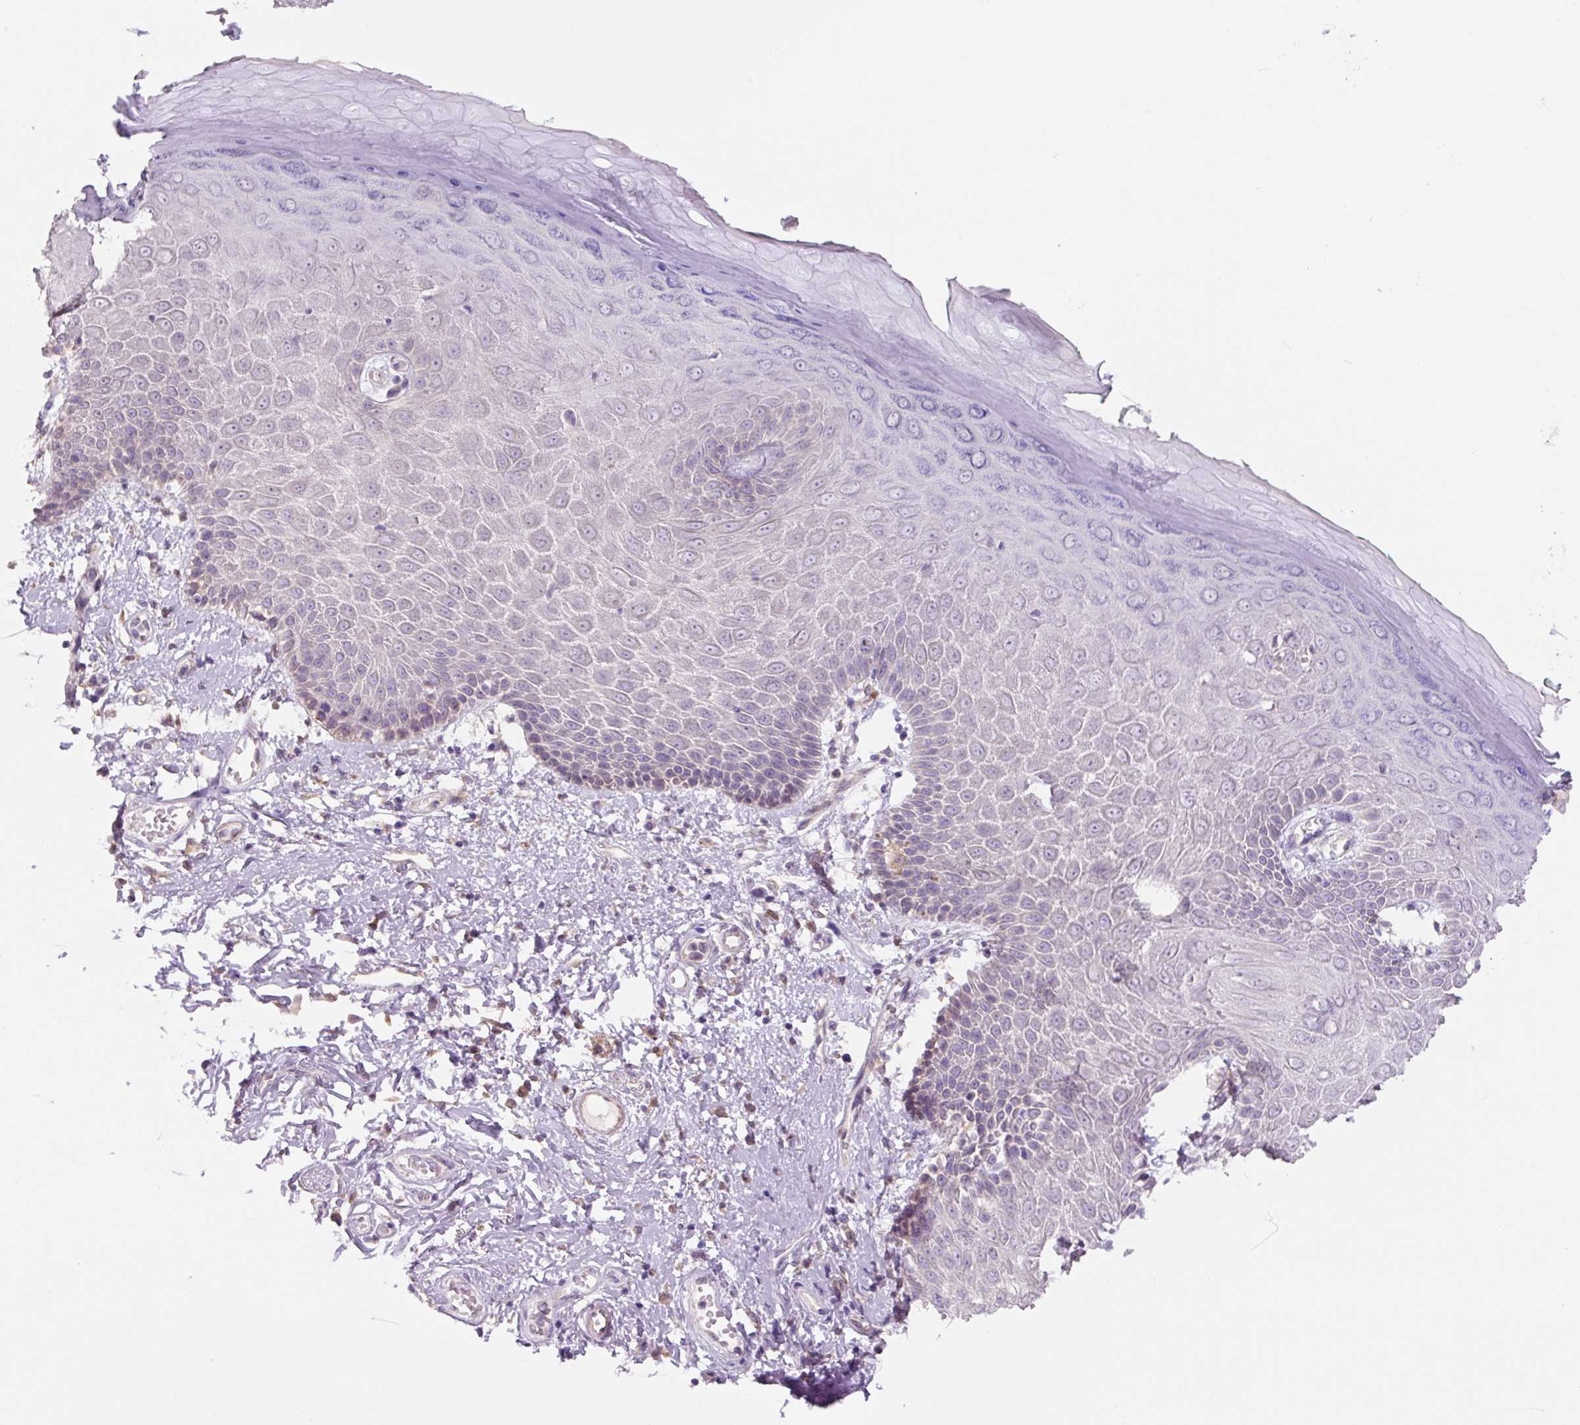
{"staining": {"intensity": "negative", "quantity": "none", "location": "none"}, "tissue": "skin", "cell_type": "Epidermal cells", "image_type": "normal", "snomed": [{"axis": "morphology", "description": "Normal tissue, NOS"}, {"axis": "topography", "description": "Anal"}, {"axis": "topography", "description": "Peripheral nerve tissue"}], "caption": "Immunohistochemistry (IHC) of benign skin demonstrates no positivity in epidermal cells. The staining was performed using DAB (3,3'-diaminobenzidine) to visualize the protein expression in brown, while the nuclei were stained in blue with hematoxylin (Magnification: 20x).", "gene": "ASRGL1", "patient": {"sex": "male", "age": 78}}